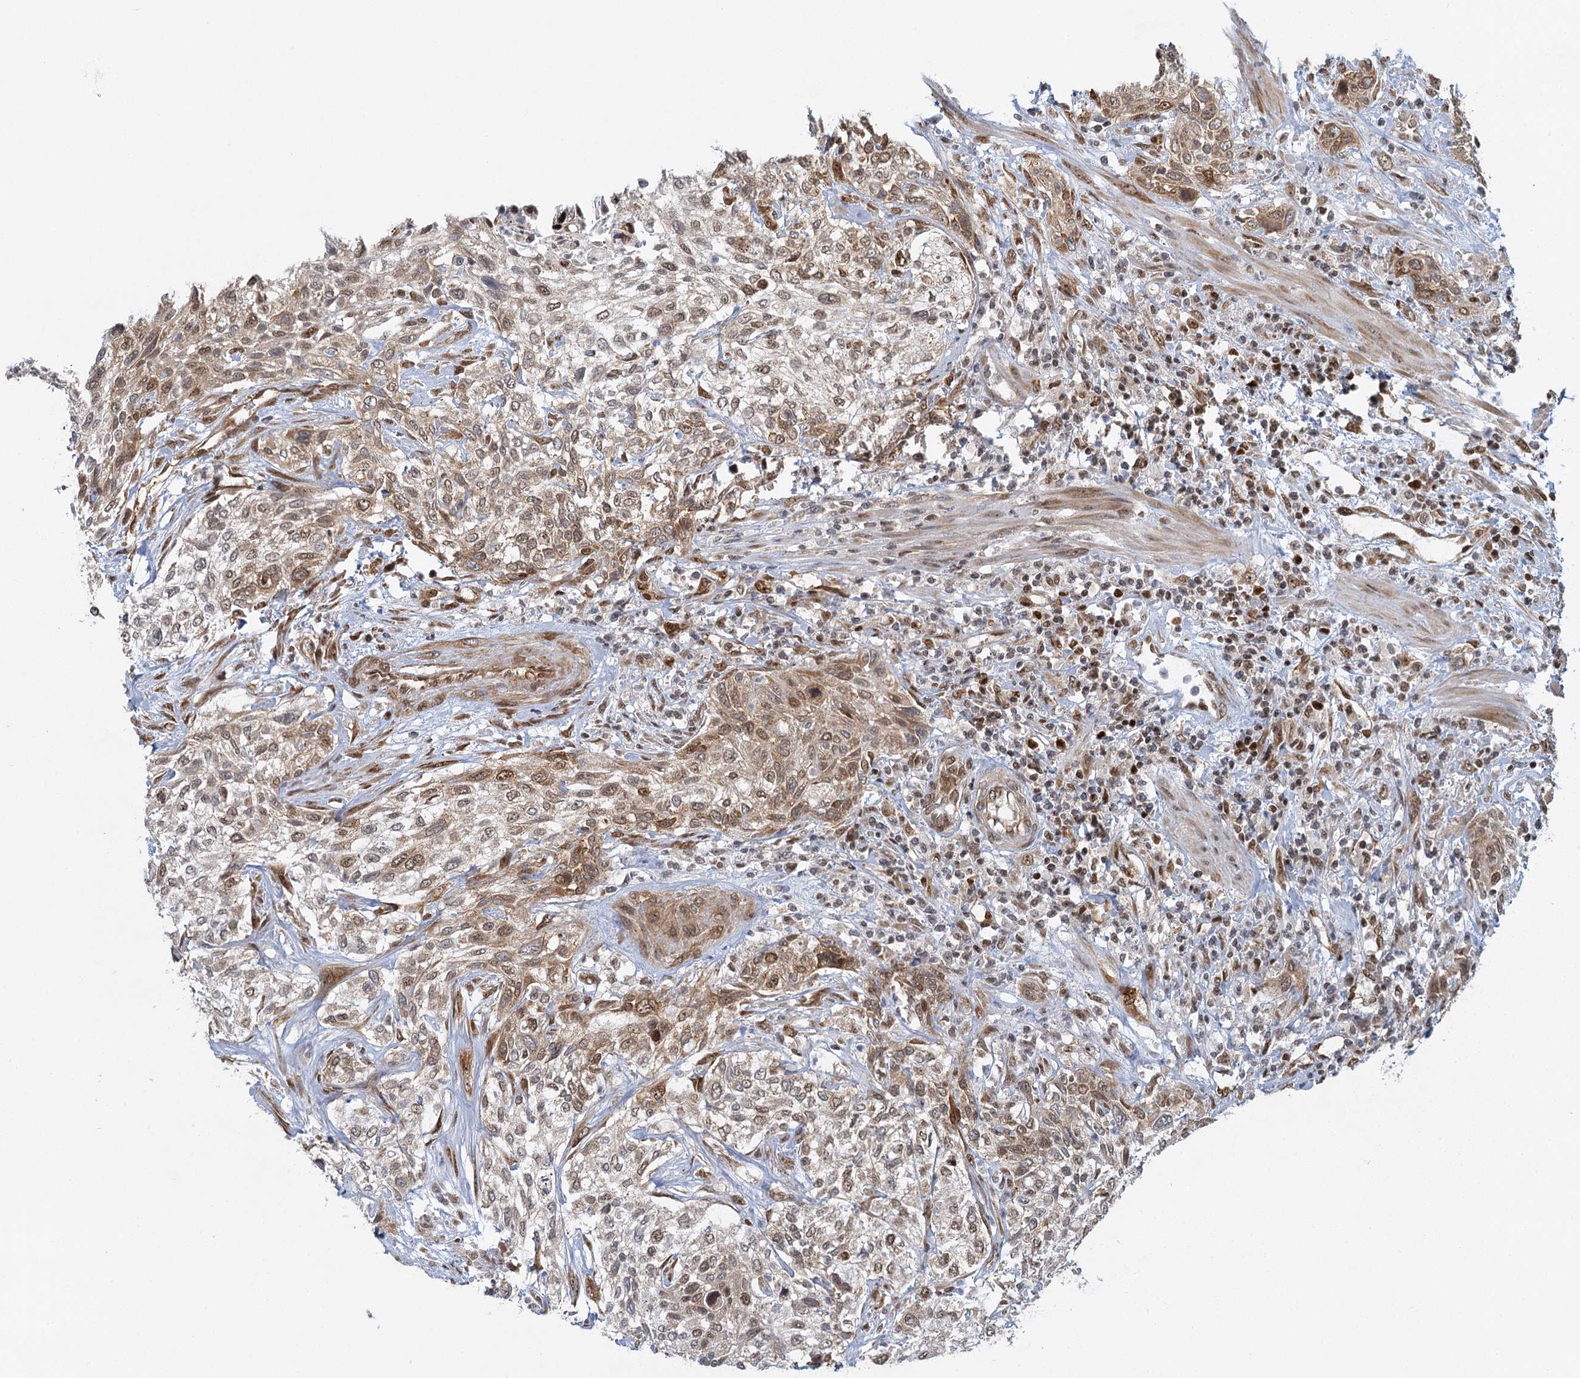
{"staining": {"intensity": "moderate", "quantity": ">75%", "location": "cytoplasmic/membranous,nuclear"}, "tissue": "urothelial cancer", "cell_type": "Tumor cells", "image_type": "cancer", "snomed": [{"axis": "morphology", "description": "Normal tissue, NOS"}, {"axis": "morphology", "description": "Urothelial carcinoma, NOS"}, {"axis": "topography", "description": "Urinary bladder"}, {"axis": "topography", "description": "Peripheral nerve tissue"}], "caption": "Immunohistochemistry (DAB (3,3'-diaminobenzidine)) staining of transitional cell carcinoma demonstrates moderate cytoplasmic/membranous and nuclear protein expression in approximately >75% of tumor cells. (Stains: DAB in brown, nuclei in blue, Microscopy: brightfield microscopy at high magnification).", "gene": "GPATCH11", "patient": {"sex": "male", "age": 35}}